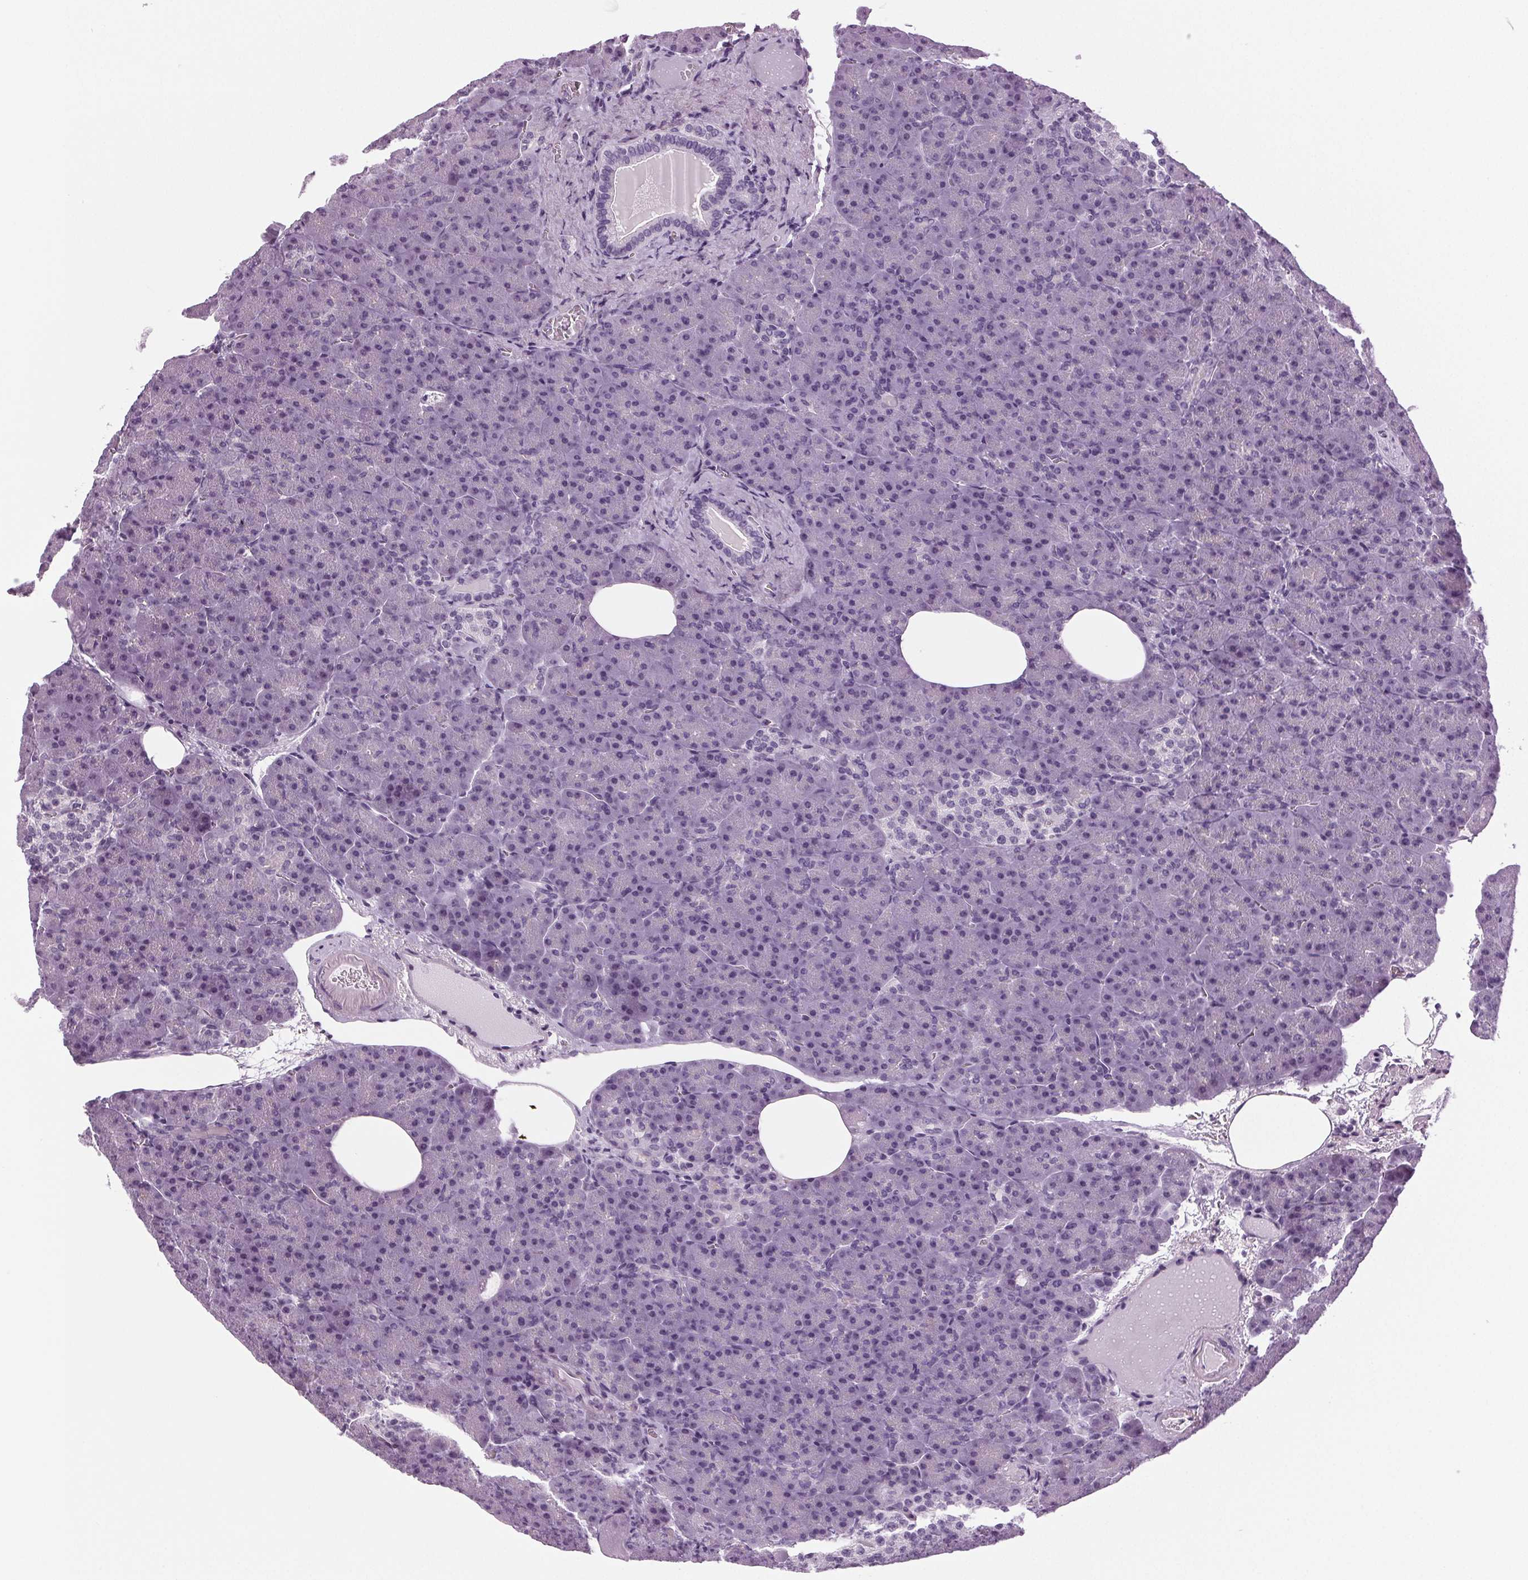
{"staining": {"intensity": "negative", "quantity": "none", "location": "none"}, "tissue": "pancreas", "cell_type": "Exocrine glandular cells", "image_type": "normal", "snomed": [{"axis": "morphology", "description": "Normal tissue, NOS"}, {"axis": "topography", "description": "Pancreas"}], "caption": "Protein analysis of benign pancreas displays no significant expression in exocrine glandular cells. (DAB (3,3'-diaminobenzidine) immunohistochemistry visualized using brightfield microscopy, high magnification).", "gene": "DNAH12", "patient": {"sex": "female", "age": 74}}